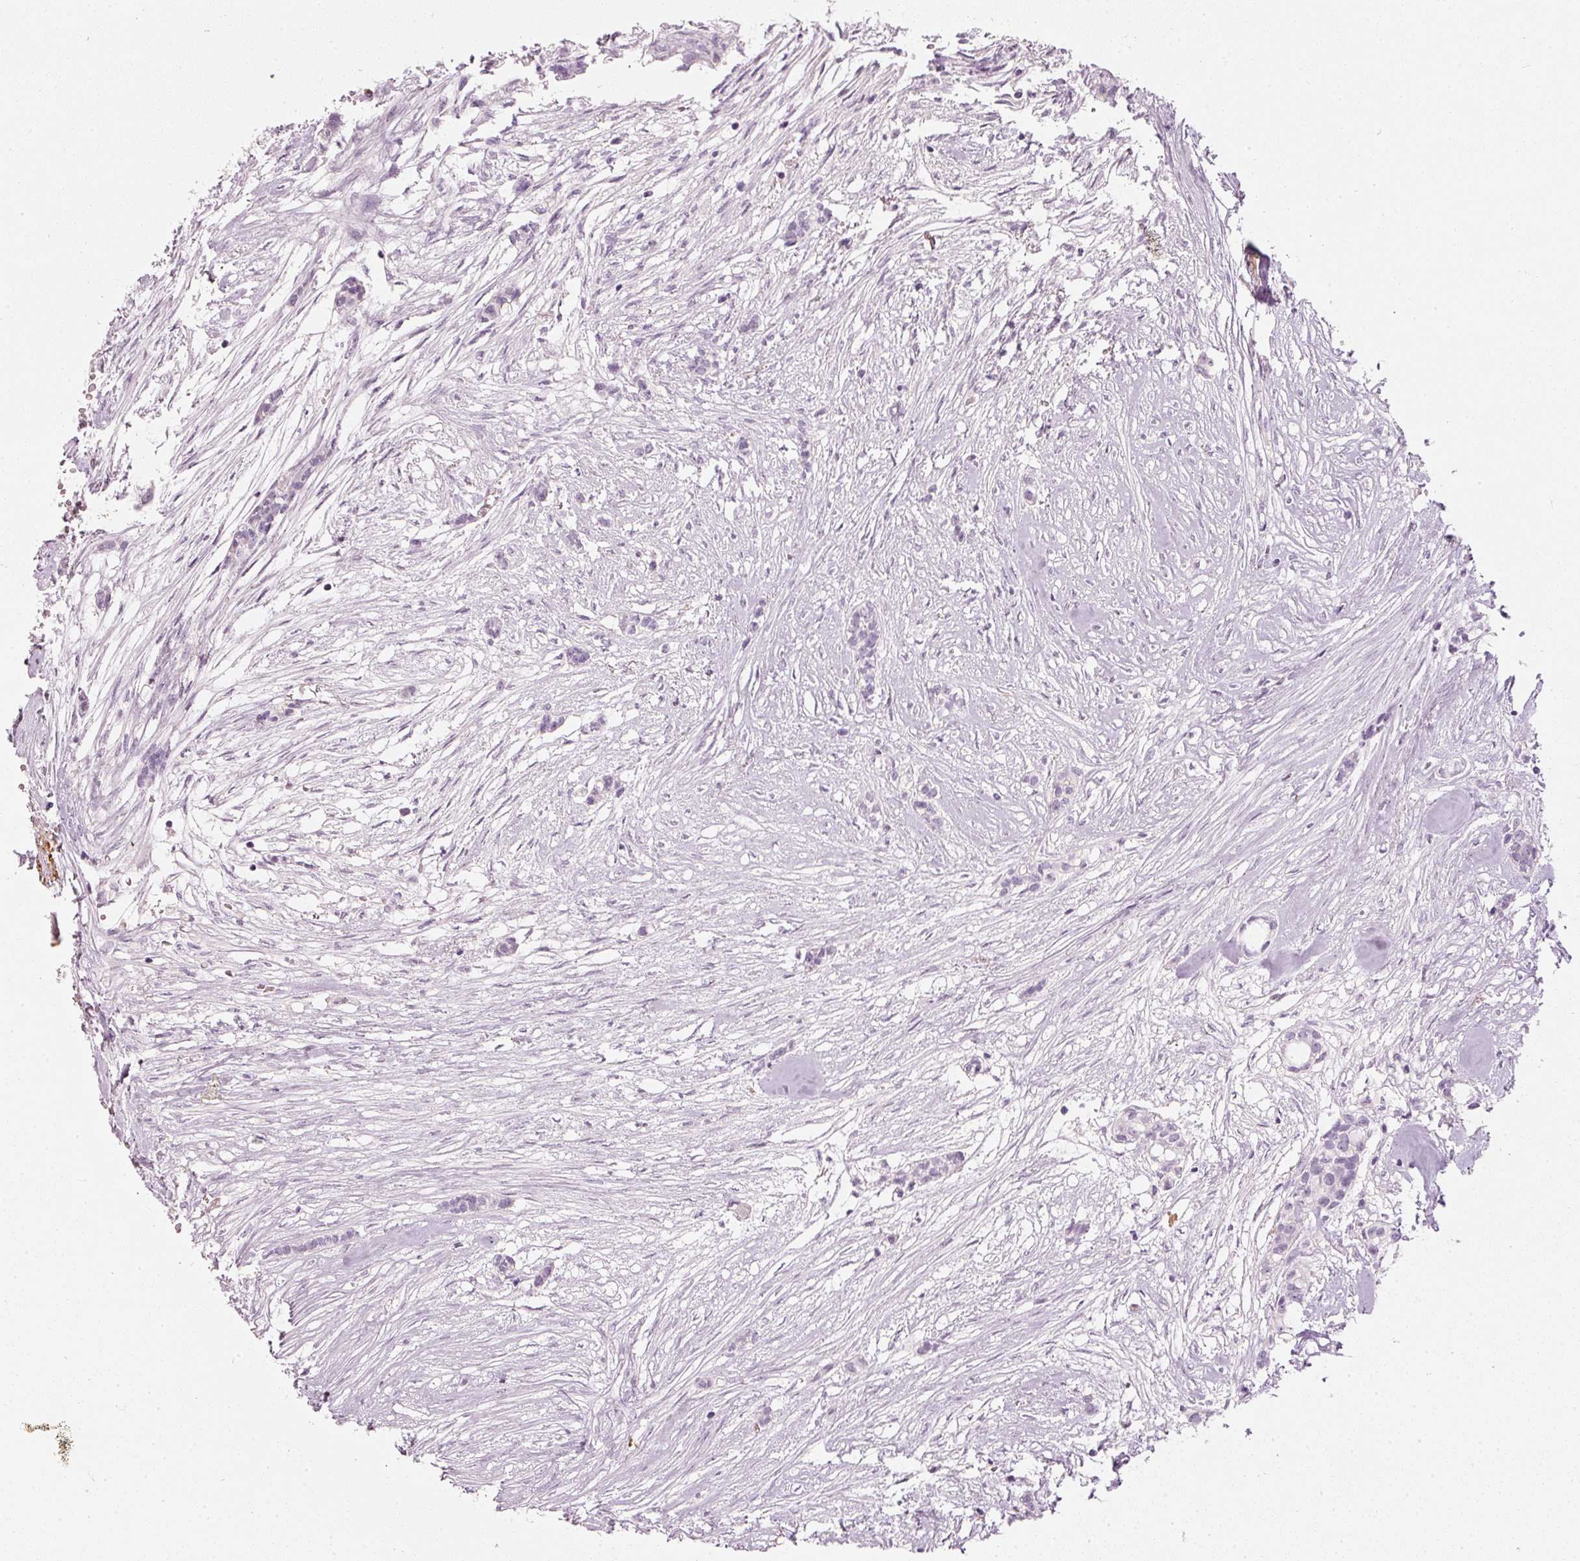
{"staining": {"intensity": "negative", "quantity": "none", "location": "none"}, "tissue": "head and neck cancer", "cell_type": "Tumor cells", "image_type": "cancer", "snomed": [{"axis": "morphology", "description": "Adenocarcinoma, NOS"}, {"axis": "topography", "description": "Head-Neck"}], "caption": "Immunohistochemistry micrograph of human head and neck adenocarcinoma stained for a protein (brown), which reveals no positivity in tumor cells. The staining is performed using DAB (3,3'-diaminobenzidine) brown chromogen with nuclei counter-stained in using hematoxylin.", "gene": "LECT2", "patient": {"sex": "male", "age": 81}}